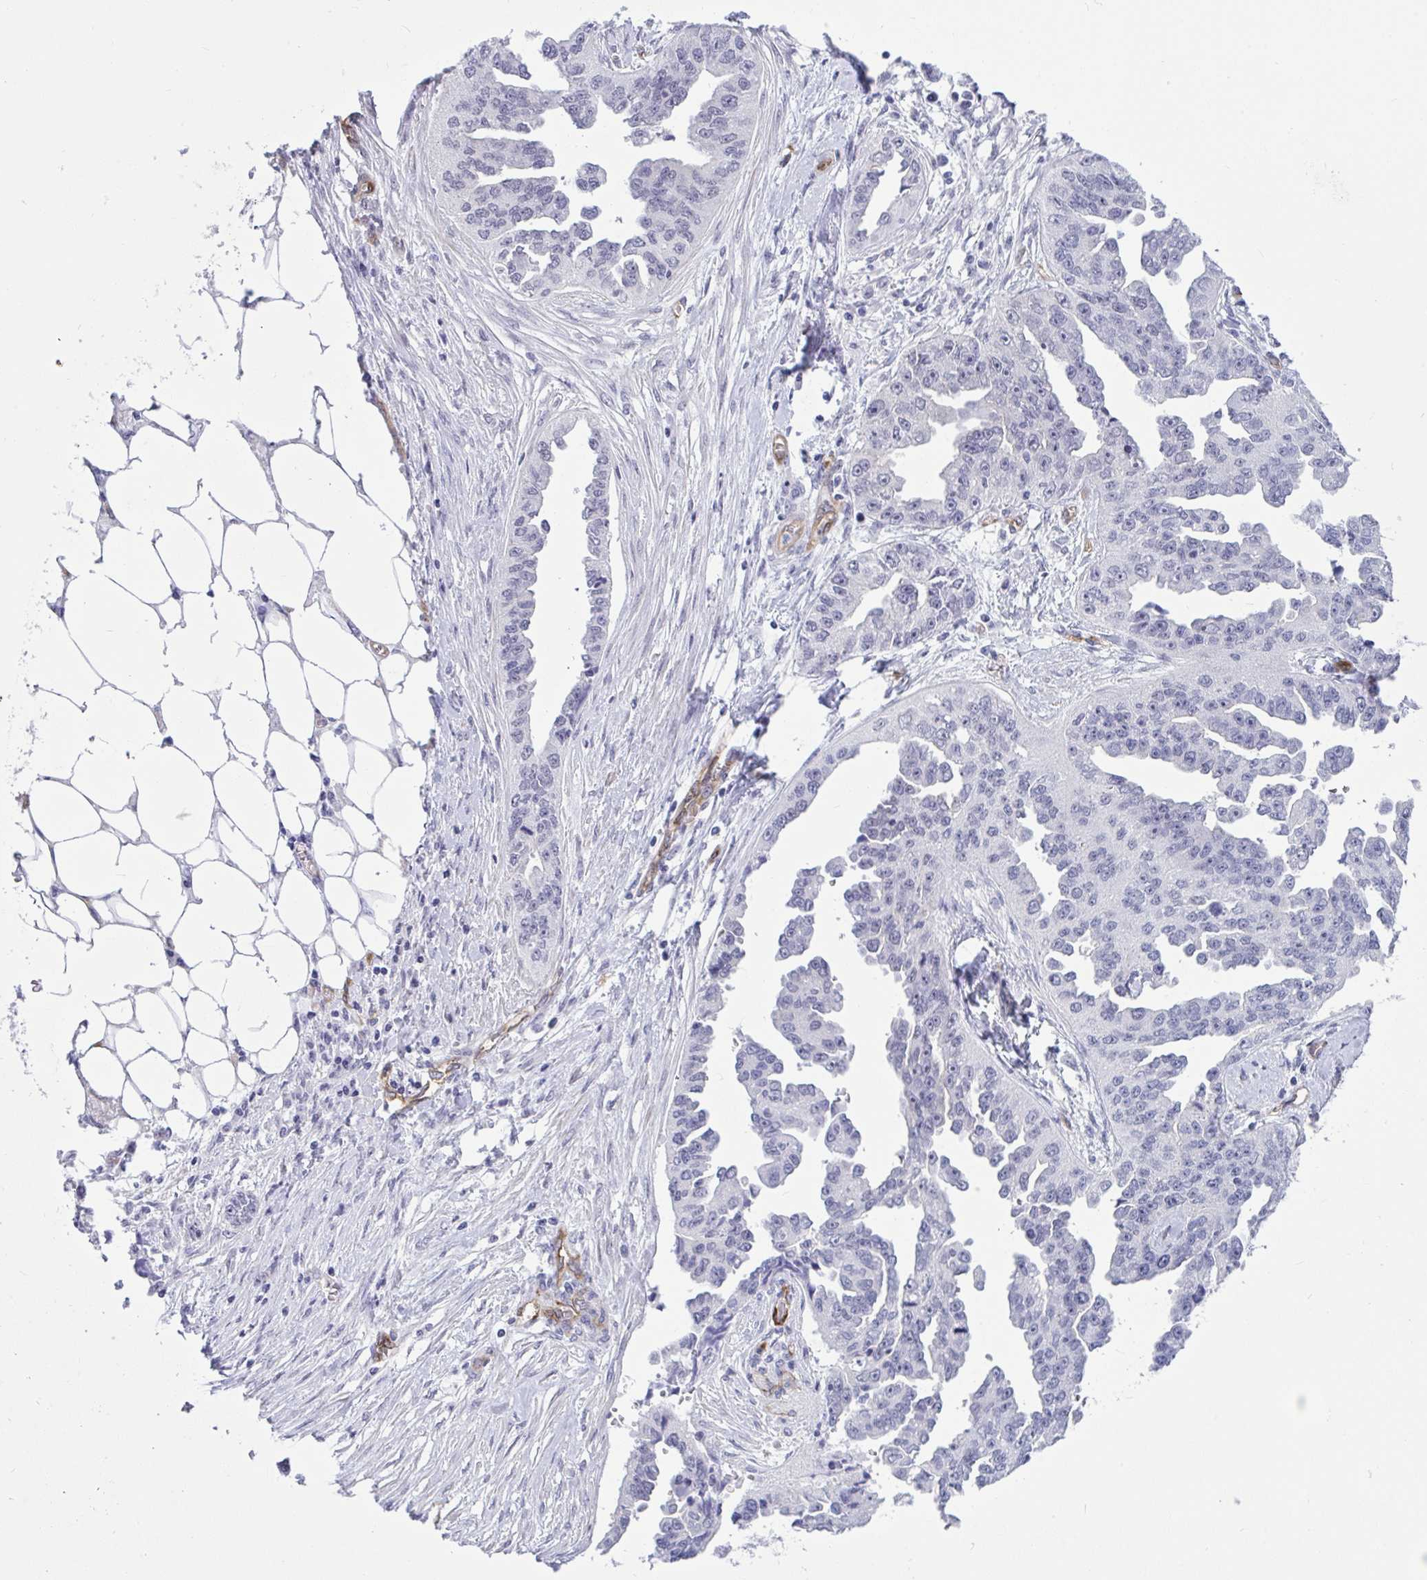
{"staining": {"intensity": "negative", "quantity": "none", "location": "none"}, "tissue": "ovarian cancer", "cell_type": "Tumor cells", "image_type": "cancer", "snomed": [{"axis": "morphology", "description": "Cystadenocarcinoma, serous, NOS"}, {"axis": "topography", "description": "Ovary"}], "caption": "The micrograph demonstrates no significant positivity in tumor cells of serous cystadenocarcinoma (ovarian). Nuclei are stained in blue.", "gene": "EML1", "patient": {"sex": "female", "age": 75}}